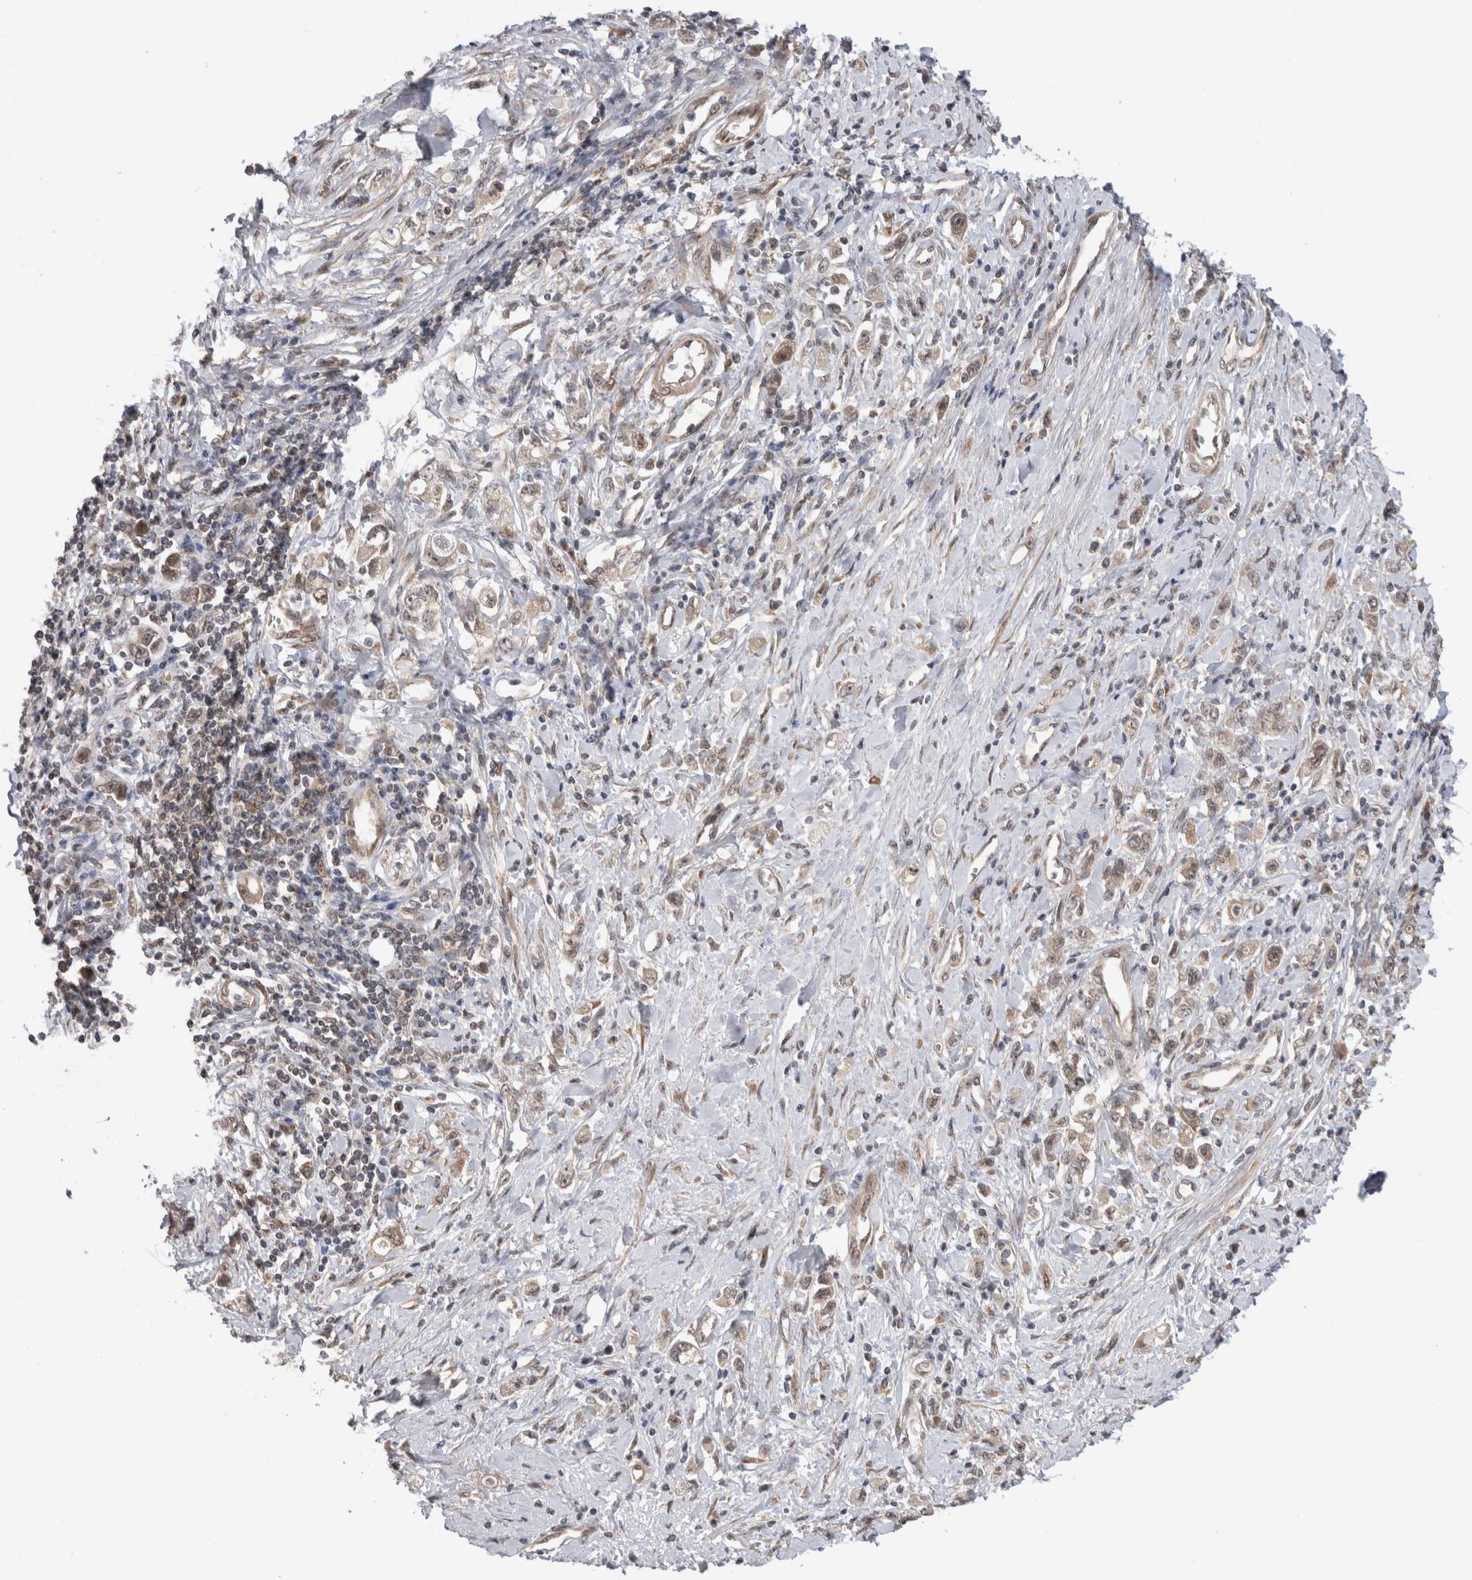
{"staining": {"intensity": "weak", "quantity": ">75%", "location": "nuclear"}, "tissue": "stomach cancer", "cell_type": "Tumor cells", "image_type": "cancer", "snomed": [{"axis": "morphology", "description": "Adenocarcinoma, NOS"}, {"axis": "topography", "description": "Stomach"}], "caption": "Tumor cells exhibit low levels of weak nuclear positivity in about >75% of cells in human stomach adenocarcinoma. The protein of interest is stained brown, and the nuclei are stained in blue (DAB (3,3'-diaminobenzidine) IHC with brightfield microscopy, high magnification).", "gene": "TMEM65", "patient": {"sex": "female", "age": 76}}